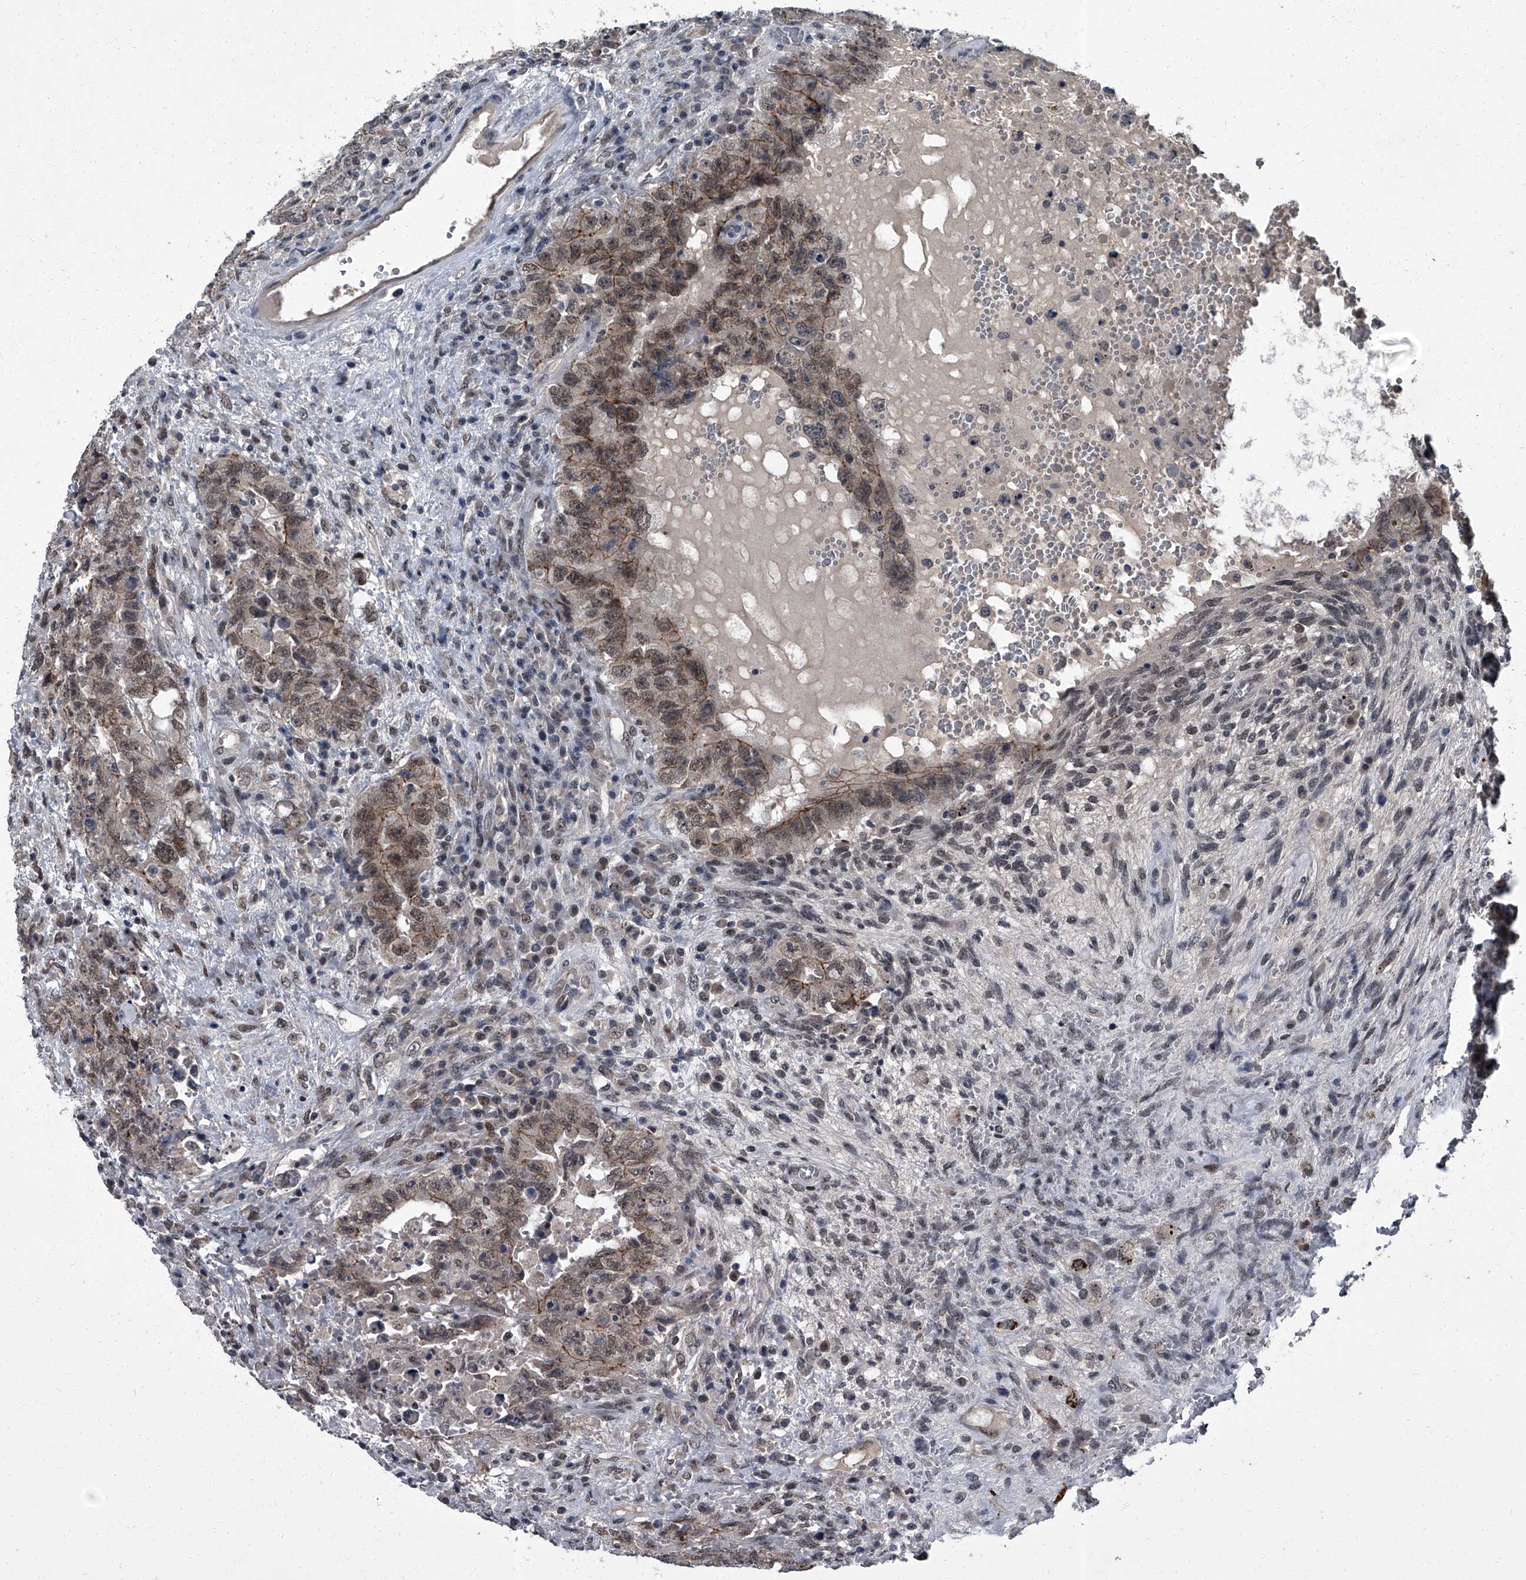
{"staining": {"intensity": "weak", "quantity": "25%-75%", "location": "cytoplasmic/membranous"}, "tissue": "testis cancer", "cell_type": "Tumor cells", "image_type": "cancer", "snomed": [{"axis": "morphology", "description": "Carcinoma, Embryonal, NOS"}, {"axis": "topography", "description": "Testis"}], "caption": "An immunohistochemistry image of neoplastic tissue is shown. Protein staining in brown highlights weak cytoplasmic/membranous positivity in embryonal carcinoma (testis) within tumor cells. (Brightfield microscopy of DAB IHC at high magnification).", "gene": "ZNF518B", "patient": {"sex": "male", "age": 26}}